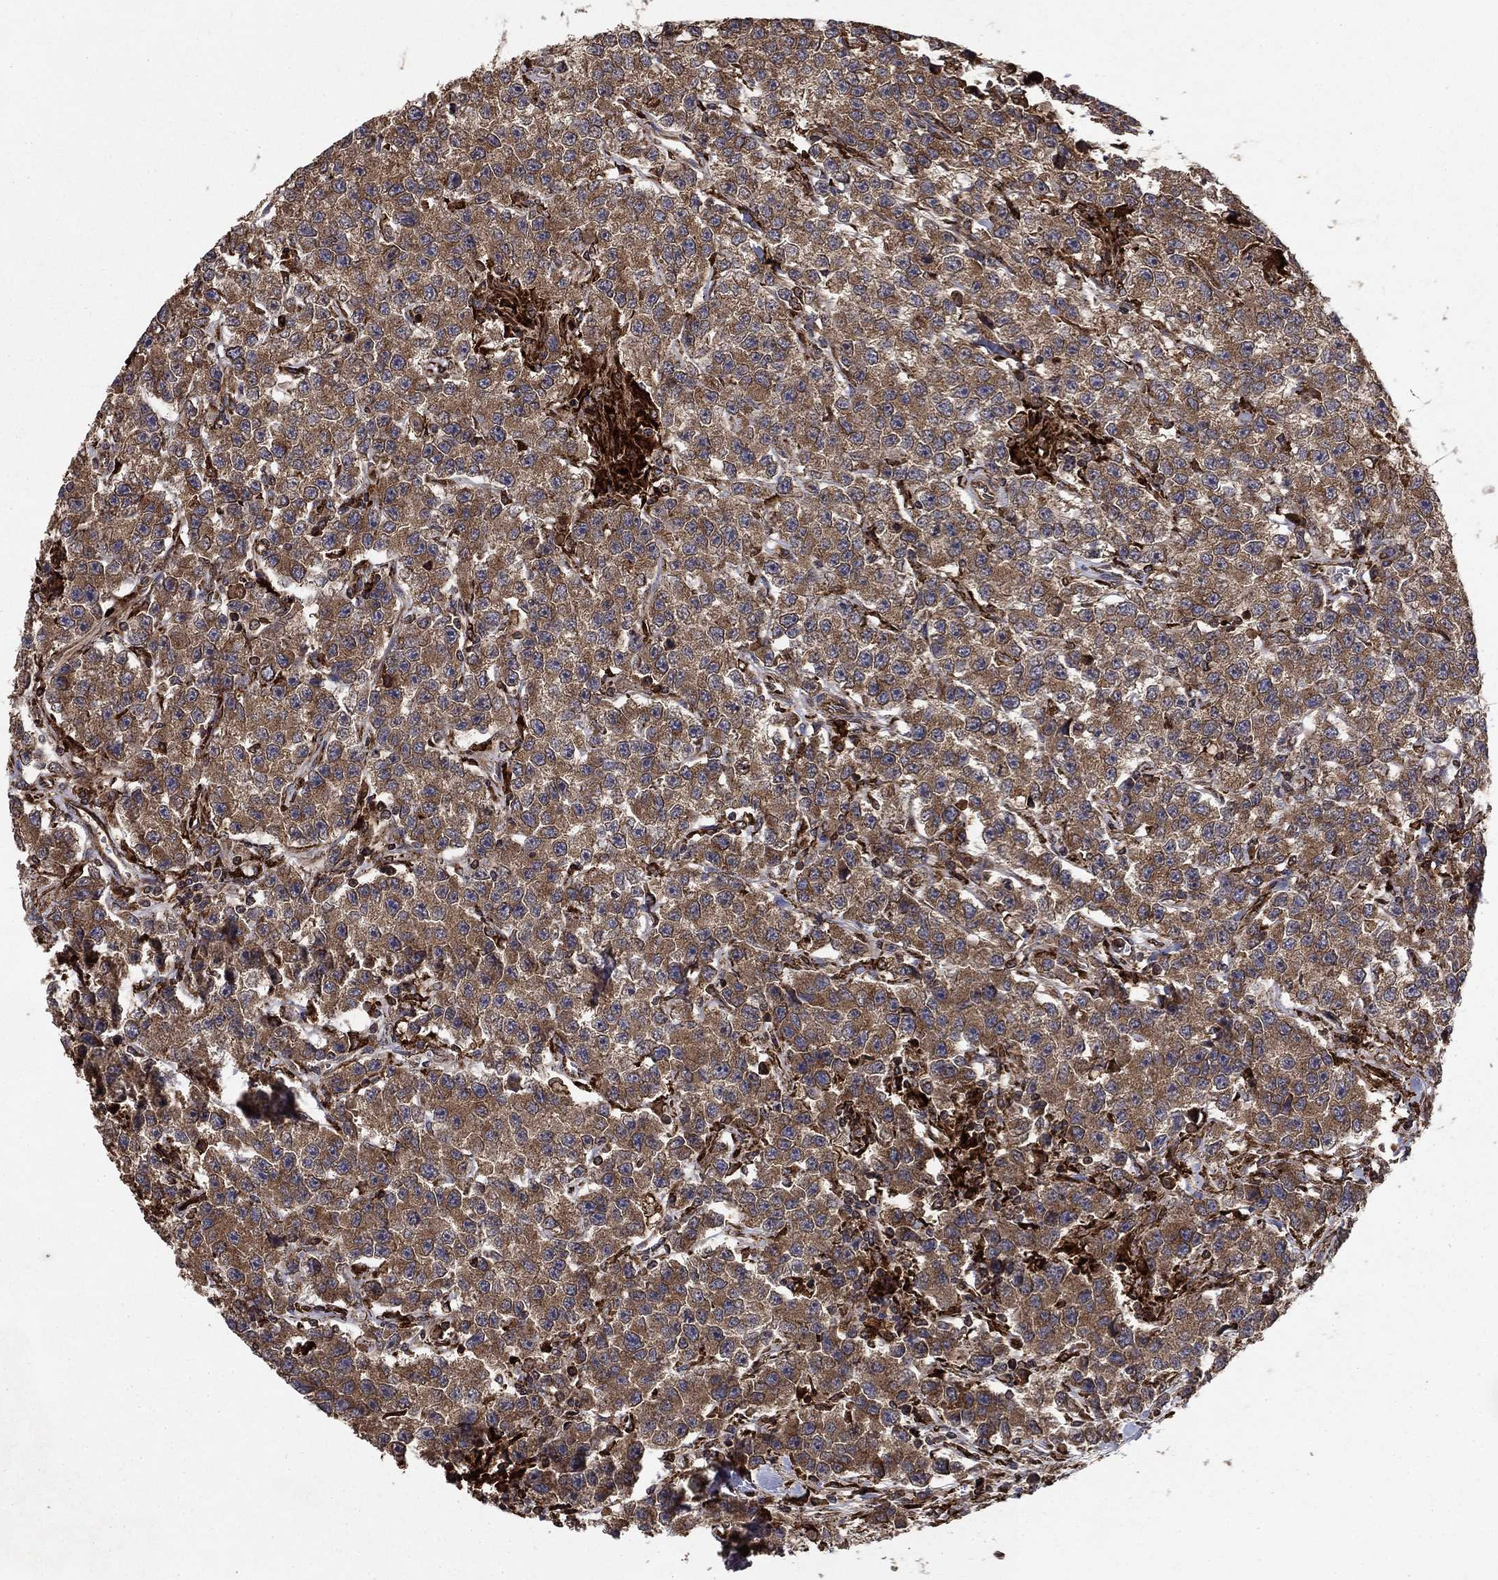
{"staining": {"intensity": "moderate", "quantity": "25%-75%", "location": "cytoplasmic/membranous"}, "tissue": "testis cancer", "cell_type": "Tumor cells", "image_type": "cancer", "snomed": [{"axis": "morphology", "description": "Seminoma, NOS"}, {"axis": "topography", "description": "Testis"}], "caption": "DAB (3,3'-diaminobenzidine) immunohistochemical staining of human seminoma (testis) shows moderate cytoplasmic/membranous protein staining in approximately 25%-75% of tumor cells. The protein is shown in brown color, while the nuclei are stained blue.", "gene": "BABAM2", "patient": {"sex": "male", "age": 59}}